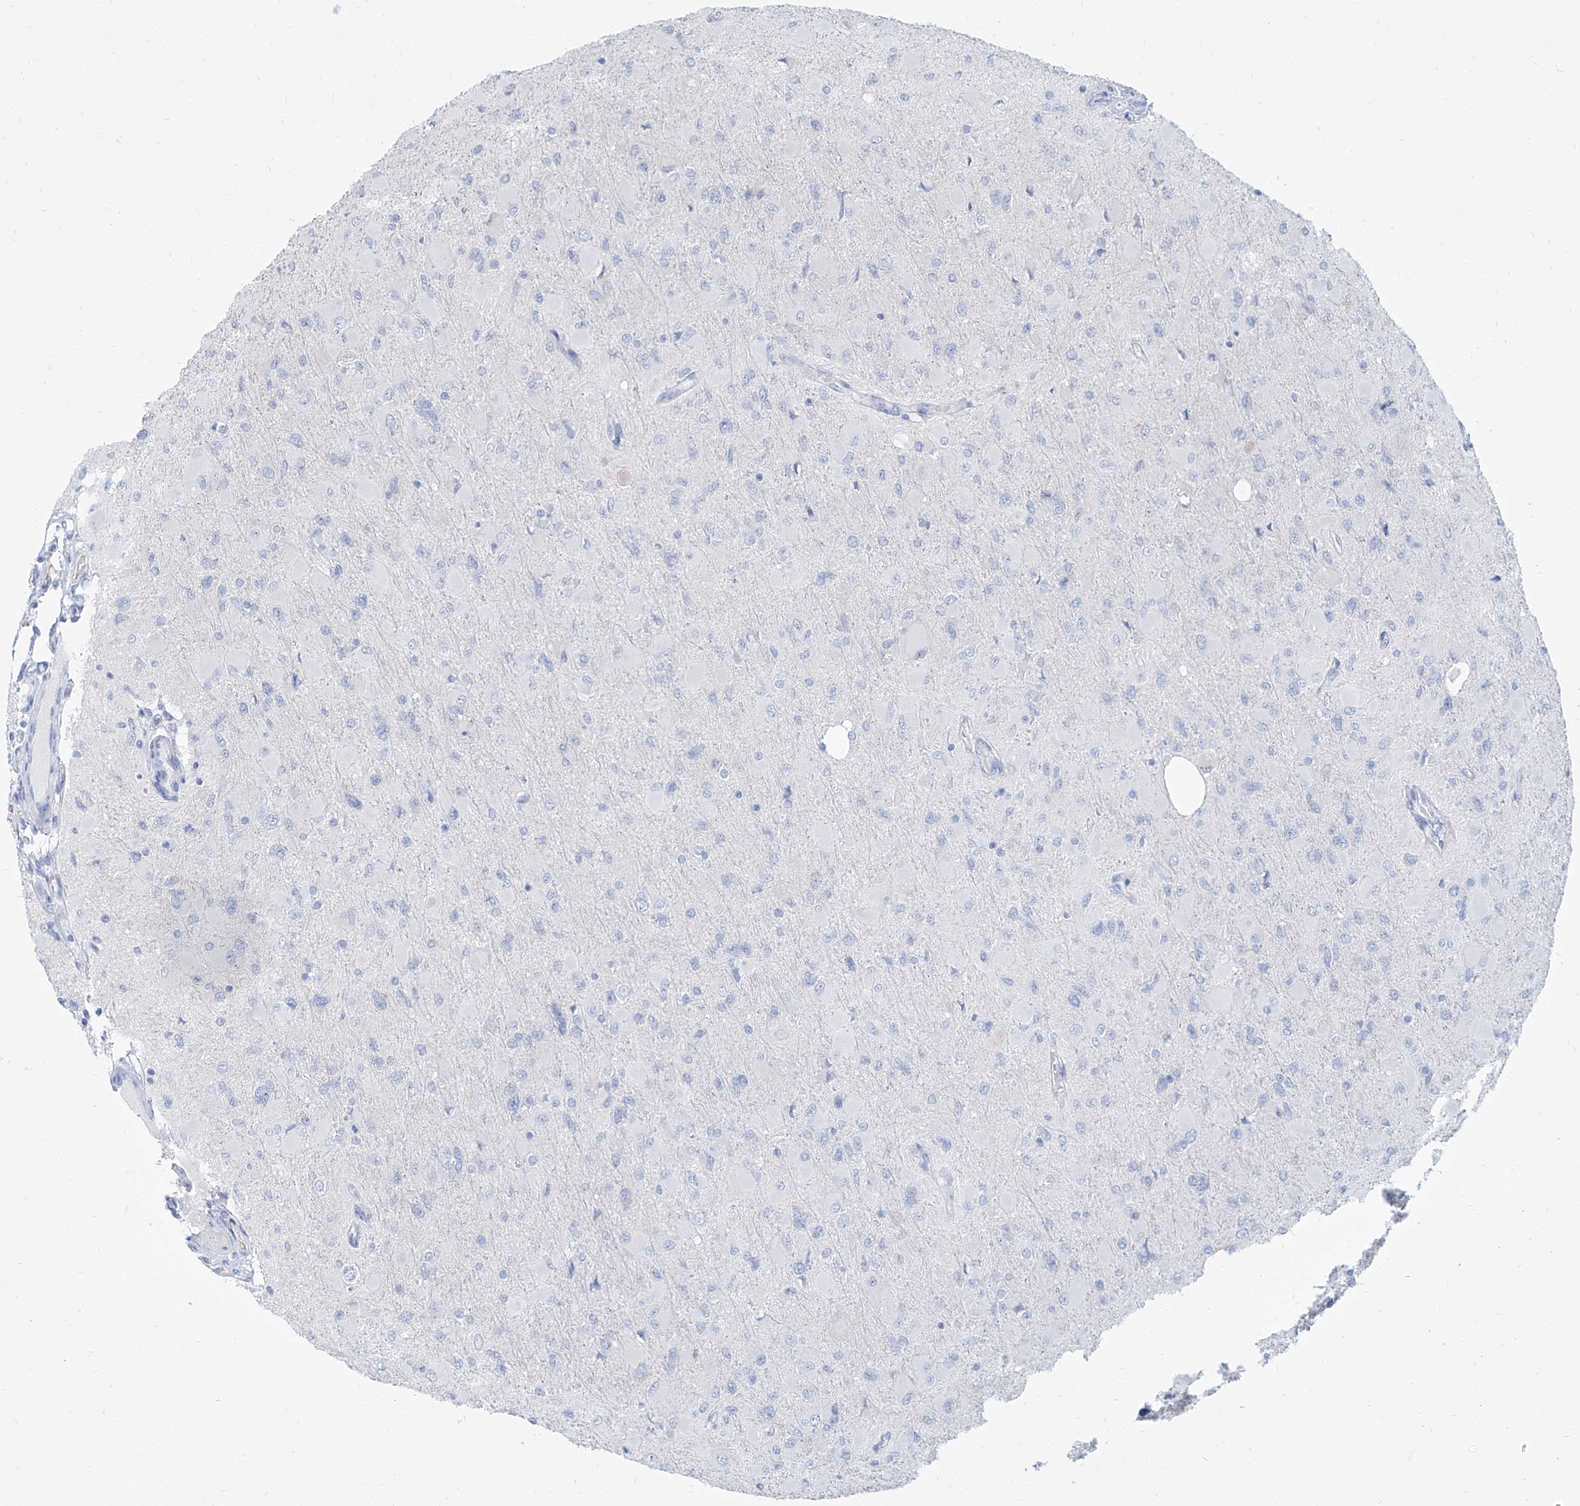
{"staining": {"intensity": "negative", "quantity": "none", "location": "none"}, "tissue": "glioma", "cell_type": "Tumor cells", "image_type": "cancer", "snomed": [{"axis": "morphology", "description": "Glioma, malignant, High grade"}, {"axis": "topography", "description": "Cerebral cortex"}], "caption": "Tumor cells show no significant expression in malignant glioma (high-grade).", "gene": "TXLNB", "patient": {"sex": "female", "age": 36}}